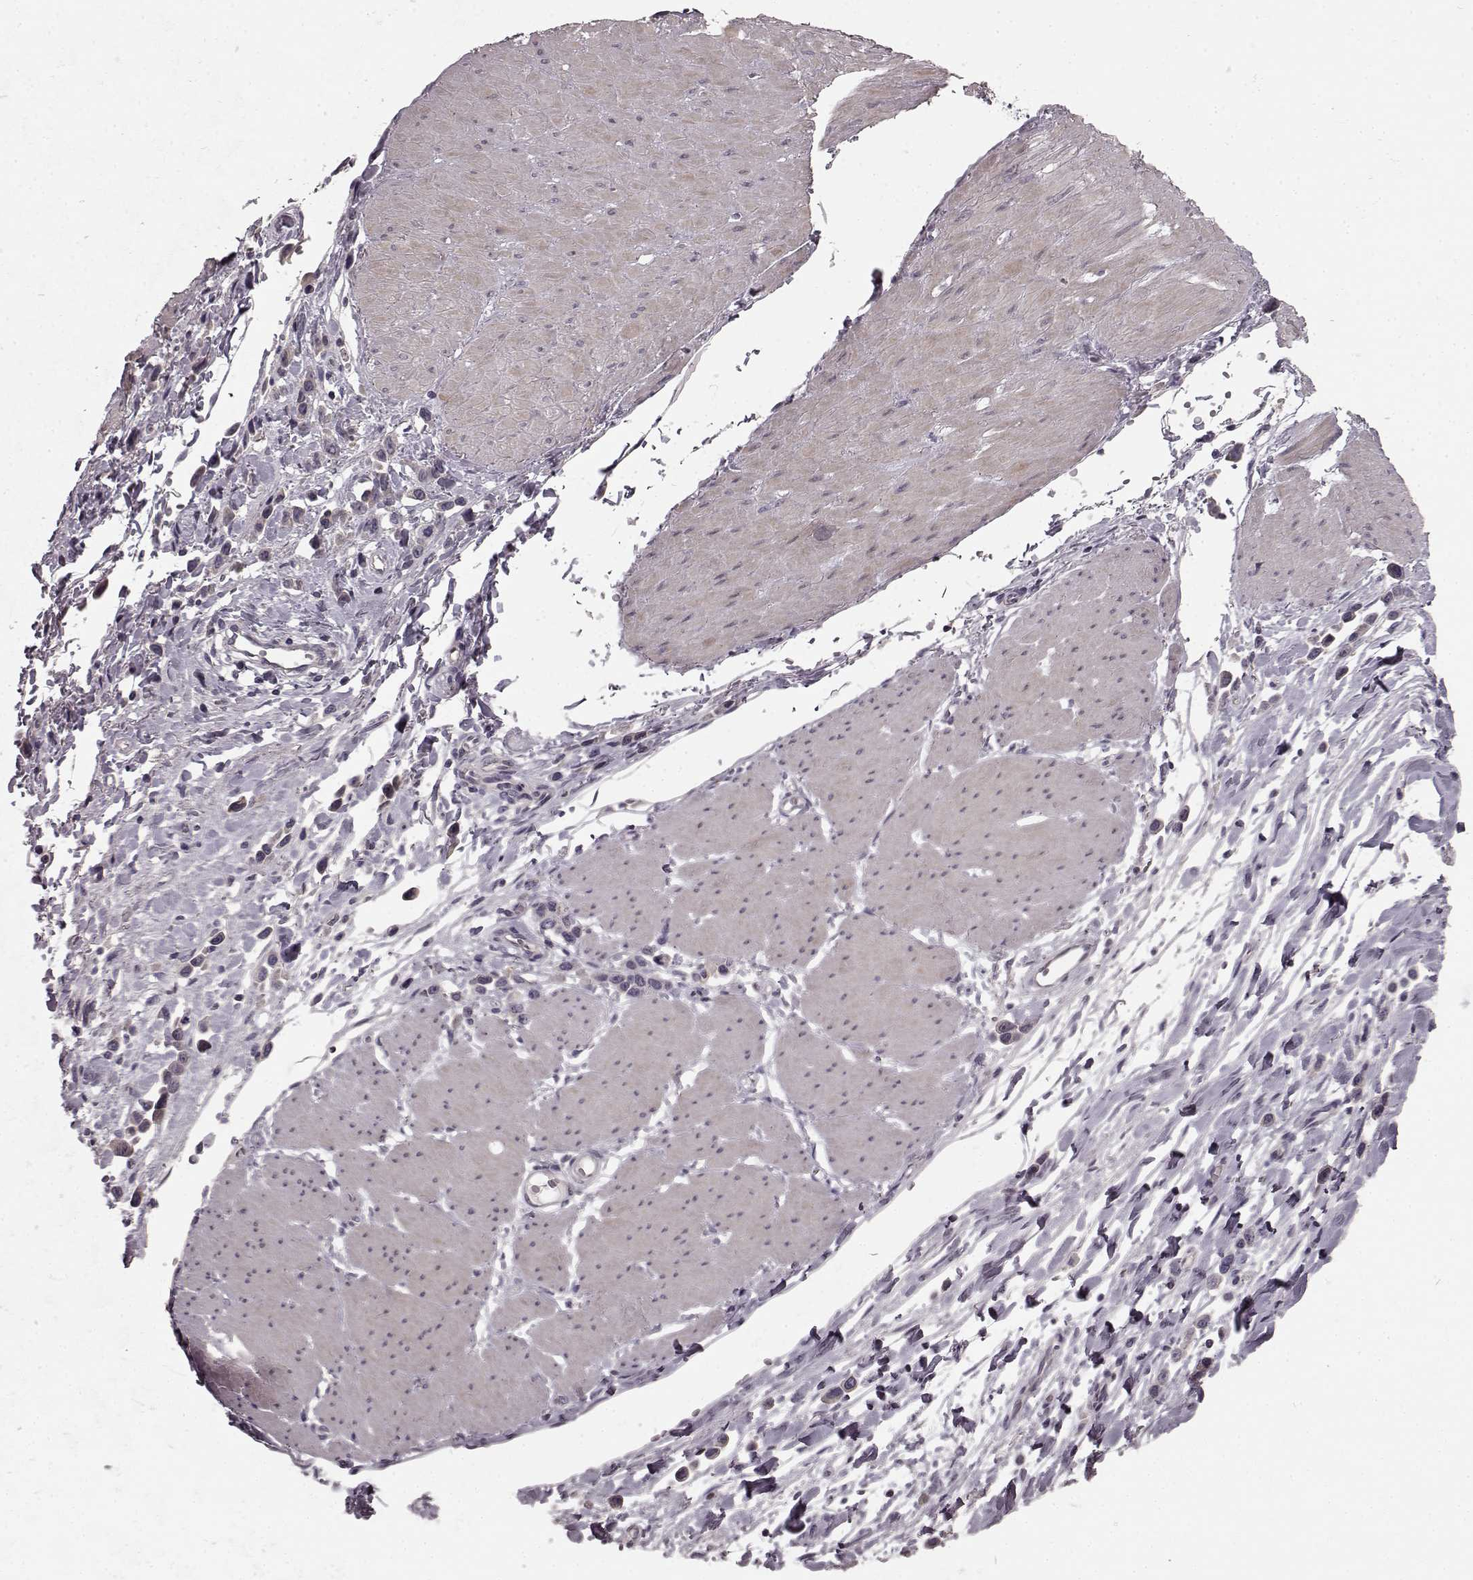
{"staining": {"intensity": "negative", "quantity": "none", "location": "none"}, "tissue": "stomach cancer", "cell_type": "Tumor cells", "image_type": "cancer", "snomed": [{"axis": "morphology", "description": "Adenocarcinoma, NOS"}, {"axis": "topography", "description": "Stomach"}], "caption": "High magnification brightfield microscopy of stomach adenocarcinoma stained with DAB (brown) and counterstained with hematoxylin (blue): tumor cells show no significant positivity.", "gene": "CHIT1", "patient": {"sex": "male", "age": 47}}